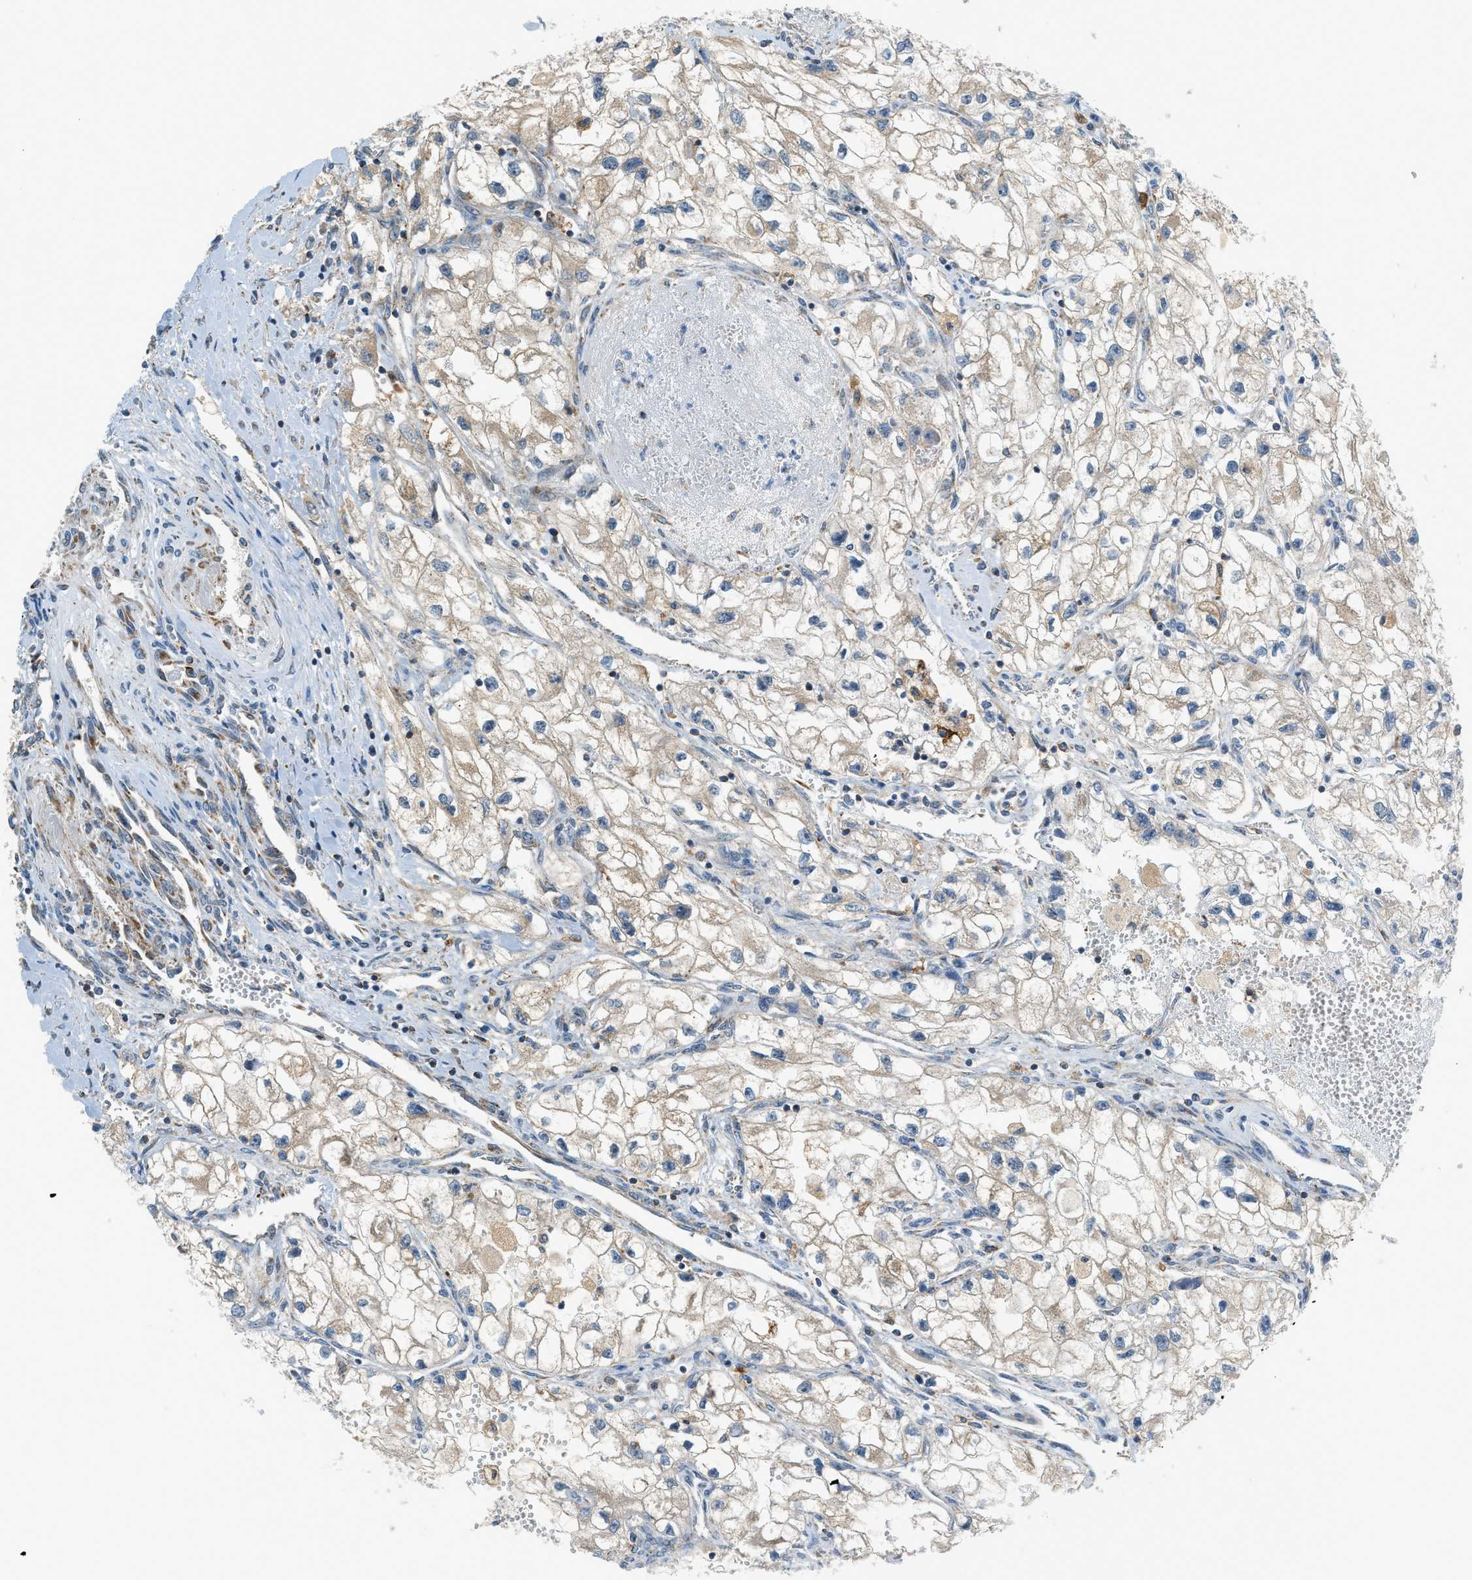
{"staining": {"intensity": "weak", "quantity": "<25%", "location": "cytoplasmic/membranous"}, "tissue": "renal cancer", "cell_type": "Tumor cells", "image_type": "cancer", "snomed": [{"axis": "morphology", "description": "Adenocarcinoma, NOS"}, {"axis": "topography", "description": "Kidney"}], "caption": "DAB (3,3'-diaminobenzidine) immunohistochemical staining of human renal adenocarcinoma reveals no significant positivity in tumor cells. The staining was performed using DAB (3,3'-diaminobenzidine) to visualize the protein expression in brown, while the nuclei were stained in blue with hematoxylin (Magnification: 20x).", "gene": "PIGG", "patient": {"sex": "female", "age": 70}}